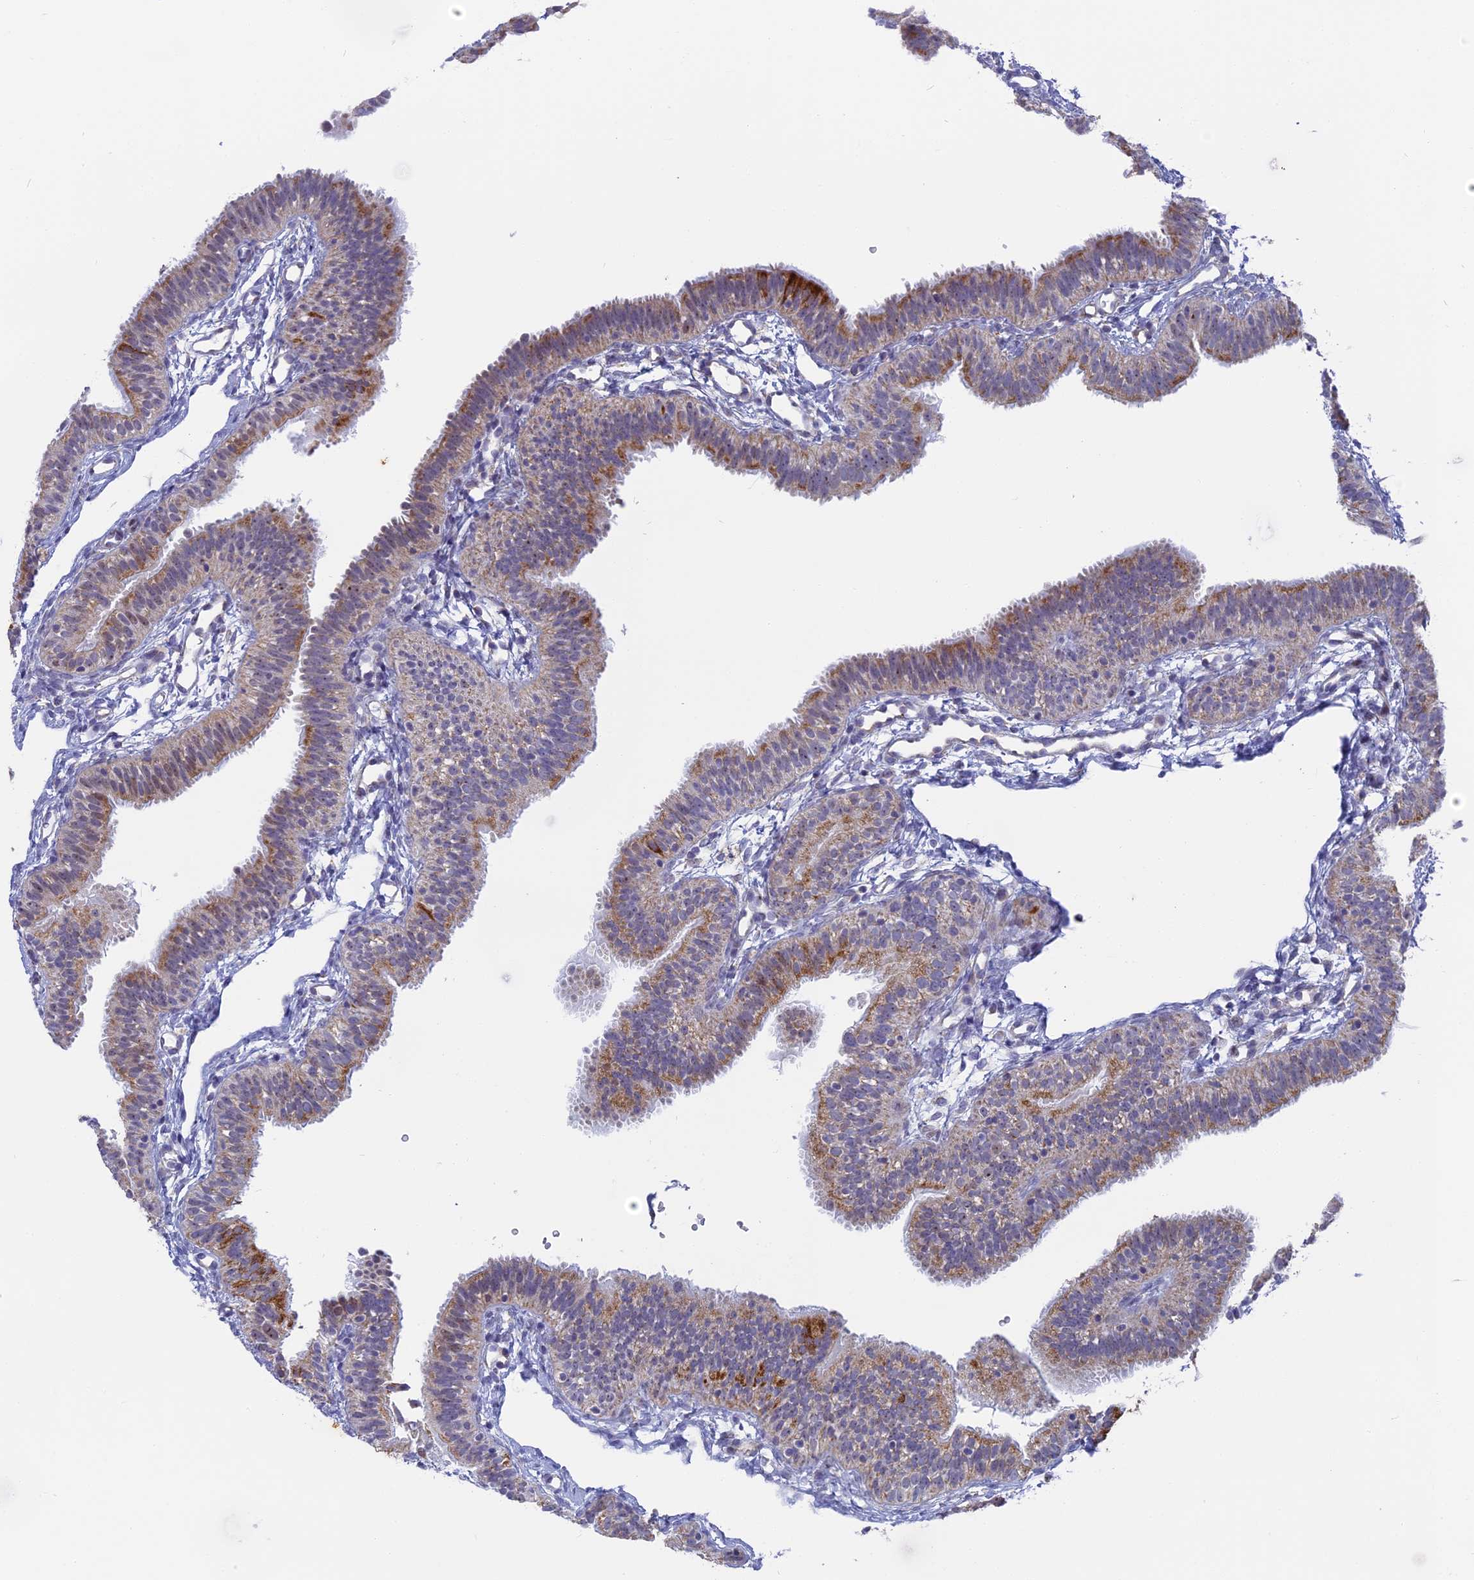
{"staining": {"intensity": "moderate", "quantity": "25%-75%", "location": "cytoplasmic/membranous"}, "tissue": "fallopian tube", "cell_type": "Glandular cells", "image_type": "normal", "snomed": [{"axis": "morphology", "description": "Normal tissue, NOS"}, {"axis": "topography", "description": "Fallopian tube"}], "caption": "Glandular cells display moderate cytoplasmic/membranous staining in approximately 25%-75% of cells in benign fallopian tube.", "gene": "DTWD1", "patient": {"sex": "female", "age": 35}}